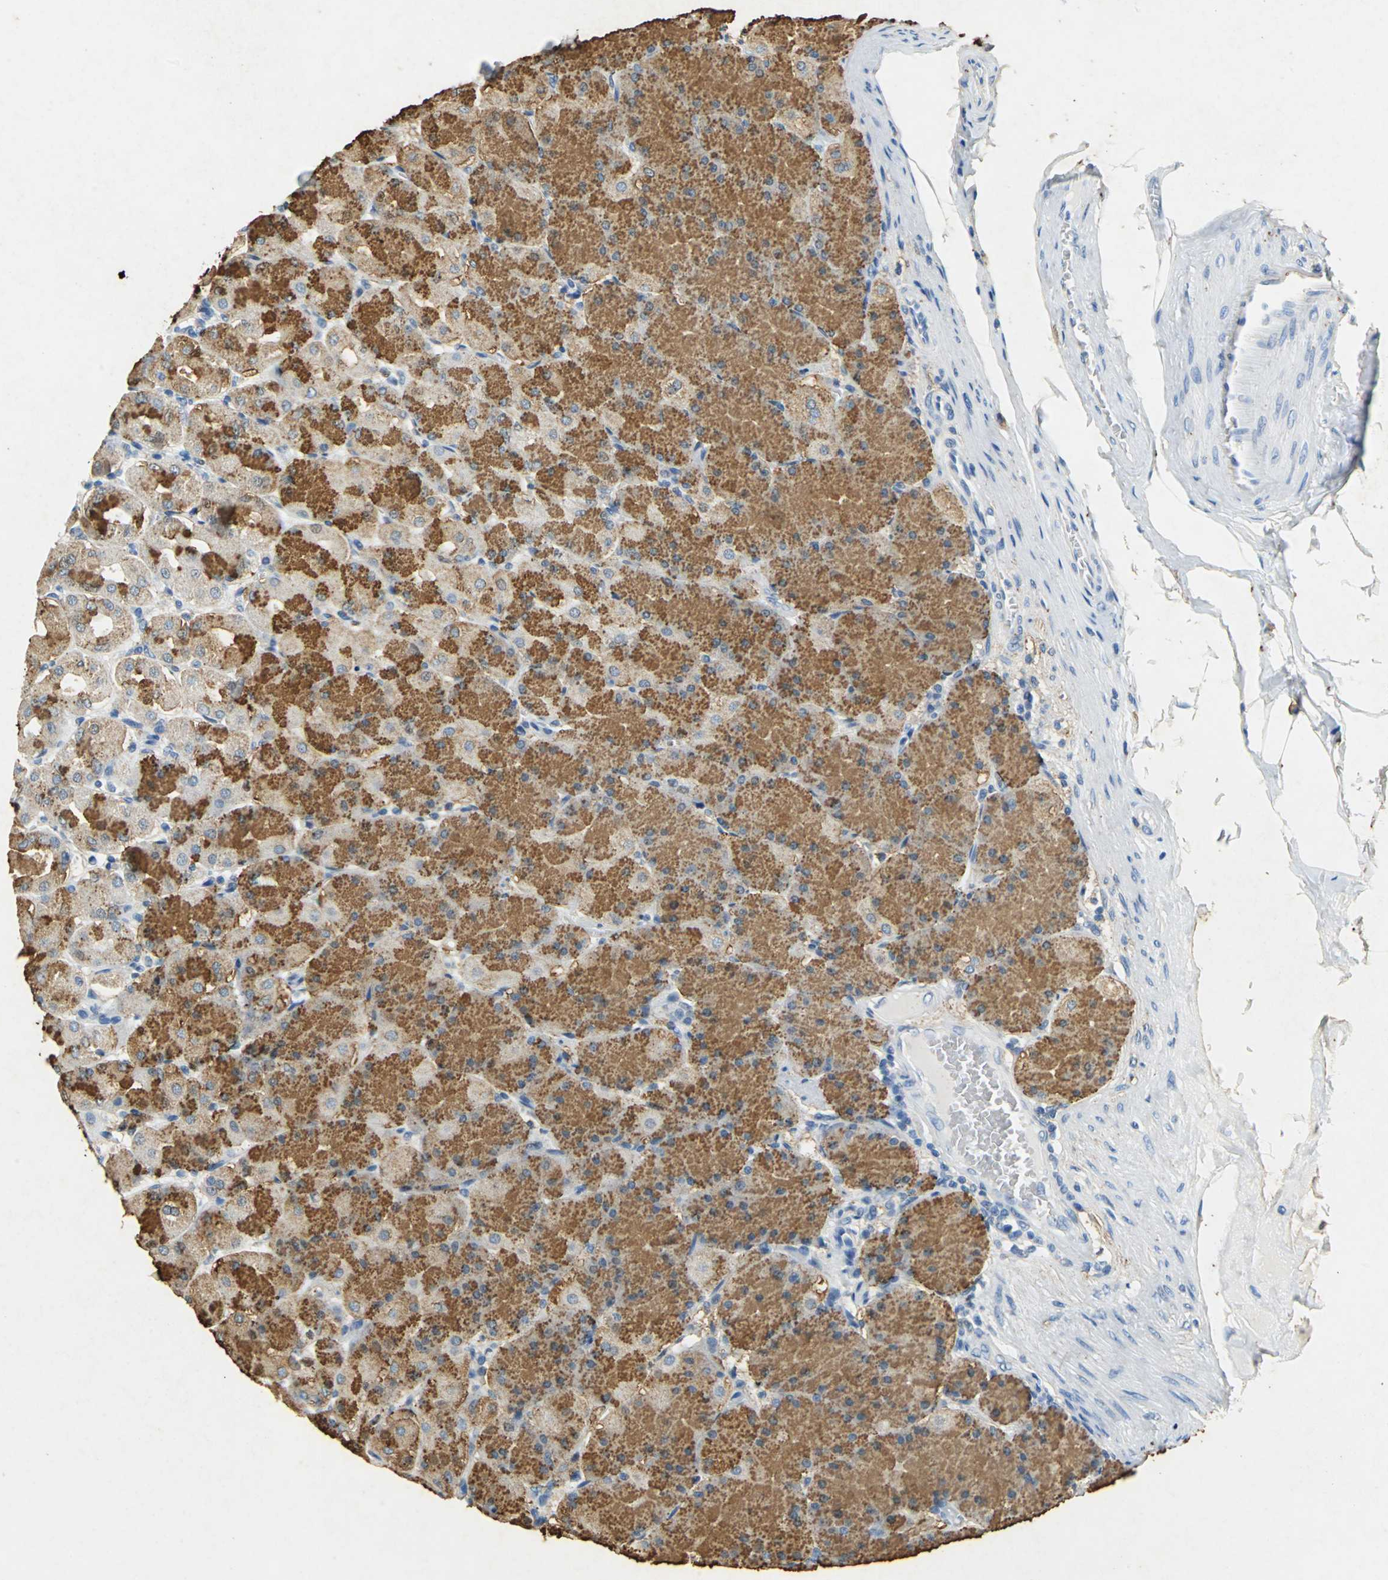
{"staining": {"intensity": "moderate", "quantity": "25%-75%", "location": "cytoplasmic/membranous"}, "tissue": "stomach", "cell_type": "Glandular cells", "image_type": "normal", "snomed": [{"axis": "morphology", "description": "Normal tissue, NOS"}, {"axis": "topography", "description": "Stomach, upper"}], "caption": "Stomach was stained to show a protein in brown. There is medium levels of moderate cytoplasmic/membranous expression in approximately 25%-75% of glandular cells. (Brightfield microscopy of DAB IHC at high magnification).", "gene": "TEX264", "patient": {"sex": "female", "age": 56}}